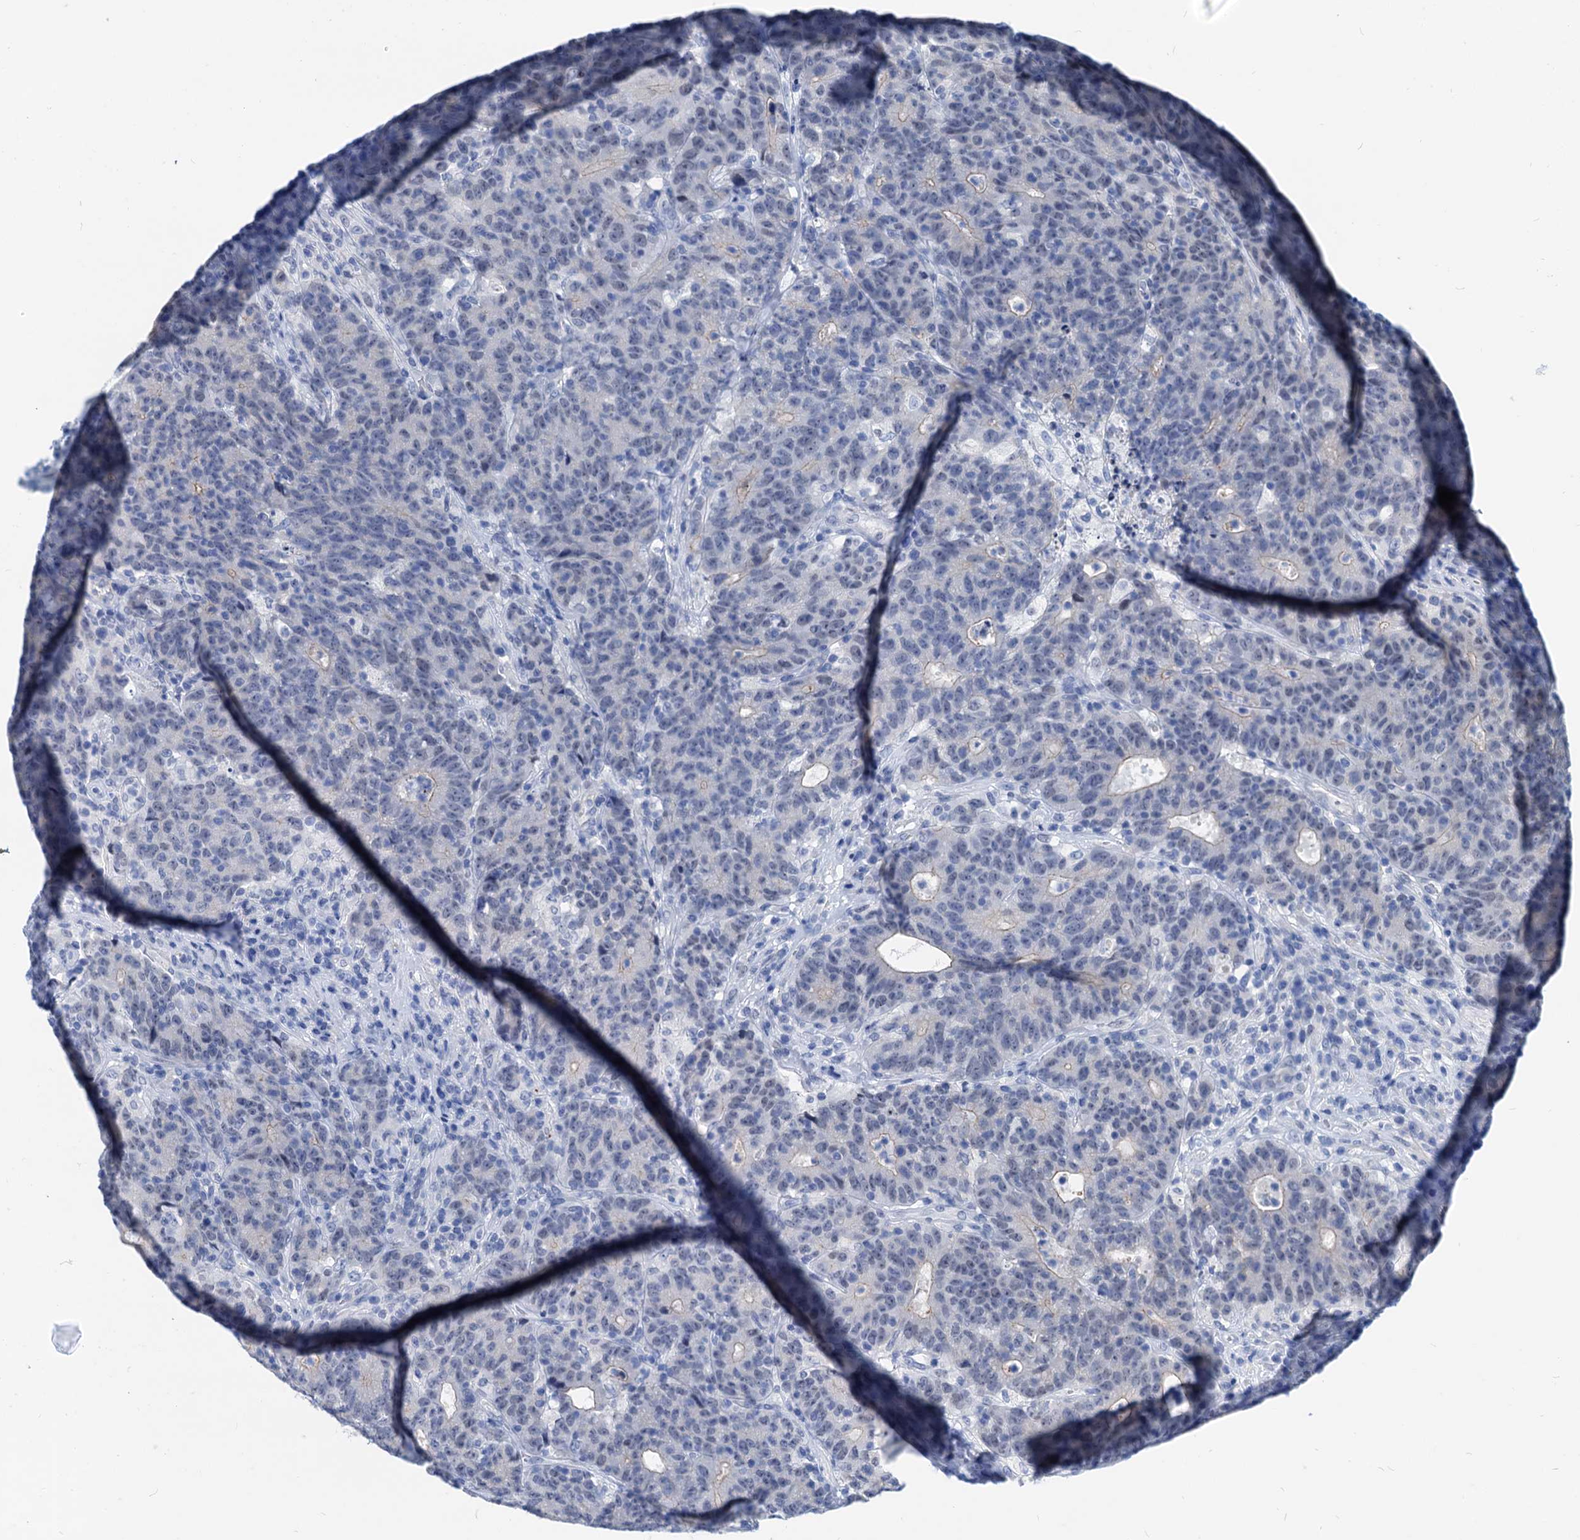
{"staining": {"intensity": "negative", "quantity": "none", "location": "none"}, "tissue": "colorectal cancer", "cell_type": "Tumor cells", "image_type": "cancer", "snomed": [{"axis": "morphology", "description": "Adenocarcinoma, NOS"}, {"axis": "topography", "description": "Colon"}], "caption": "DAB immunohistochemical staining of human colorectal cancer demonstrates no significant staining in tumor cells. The staining is performed using DAB brown chromogen with nuclei counter-stained in using hematoxylin.", "gene": "HSF2", "patient": {"sex": "female", "age": 75}}